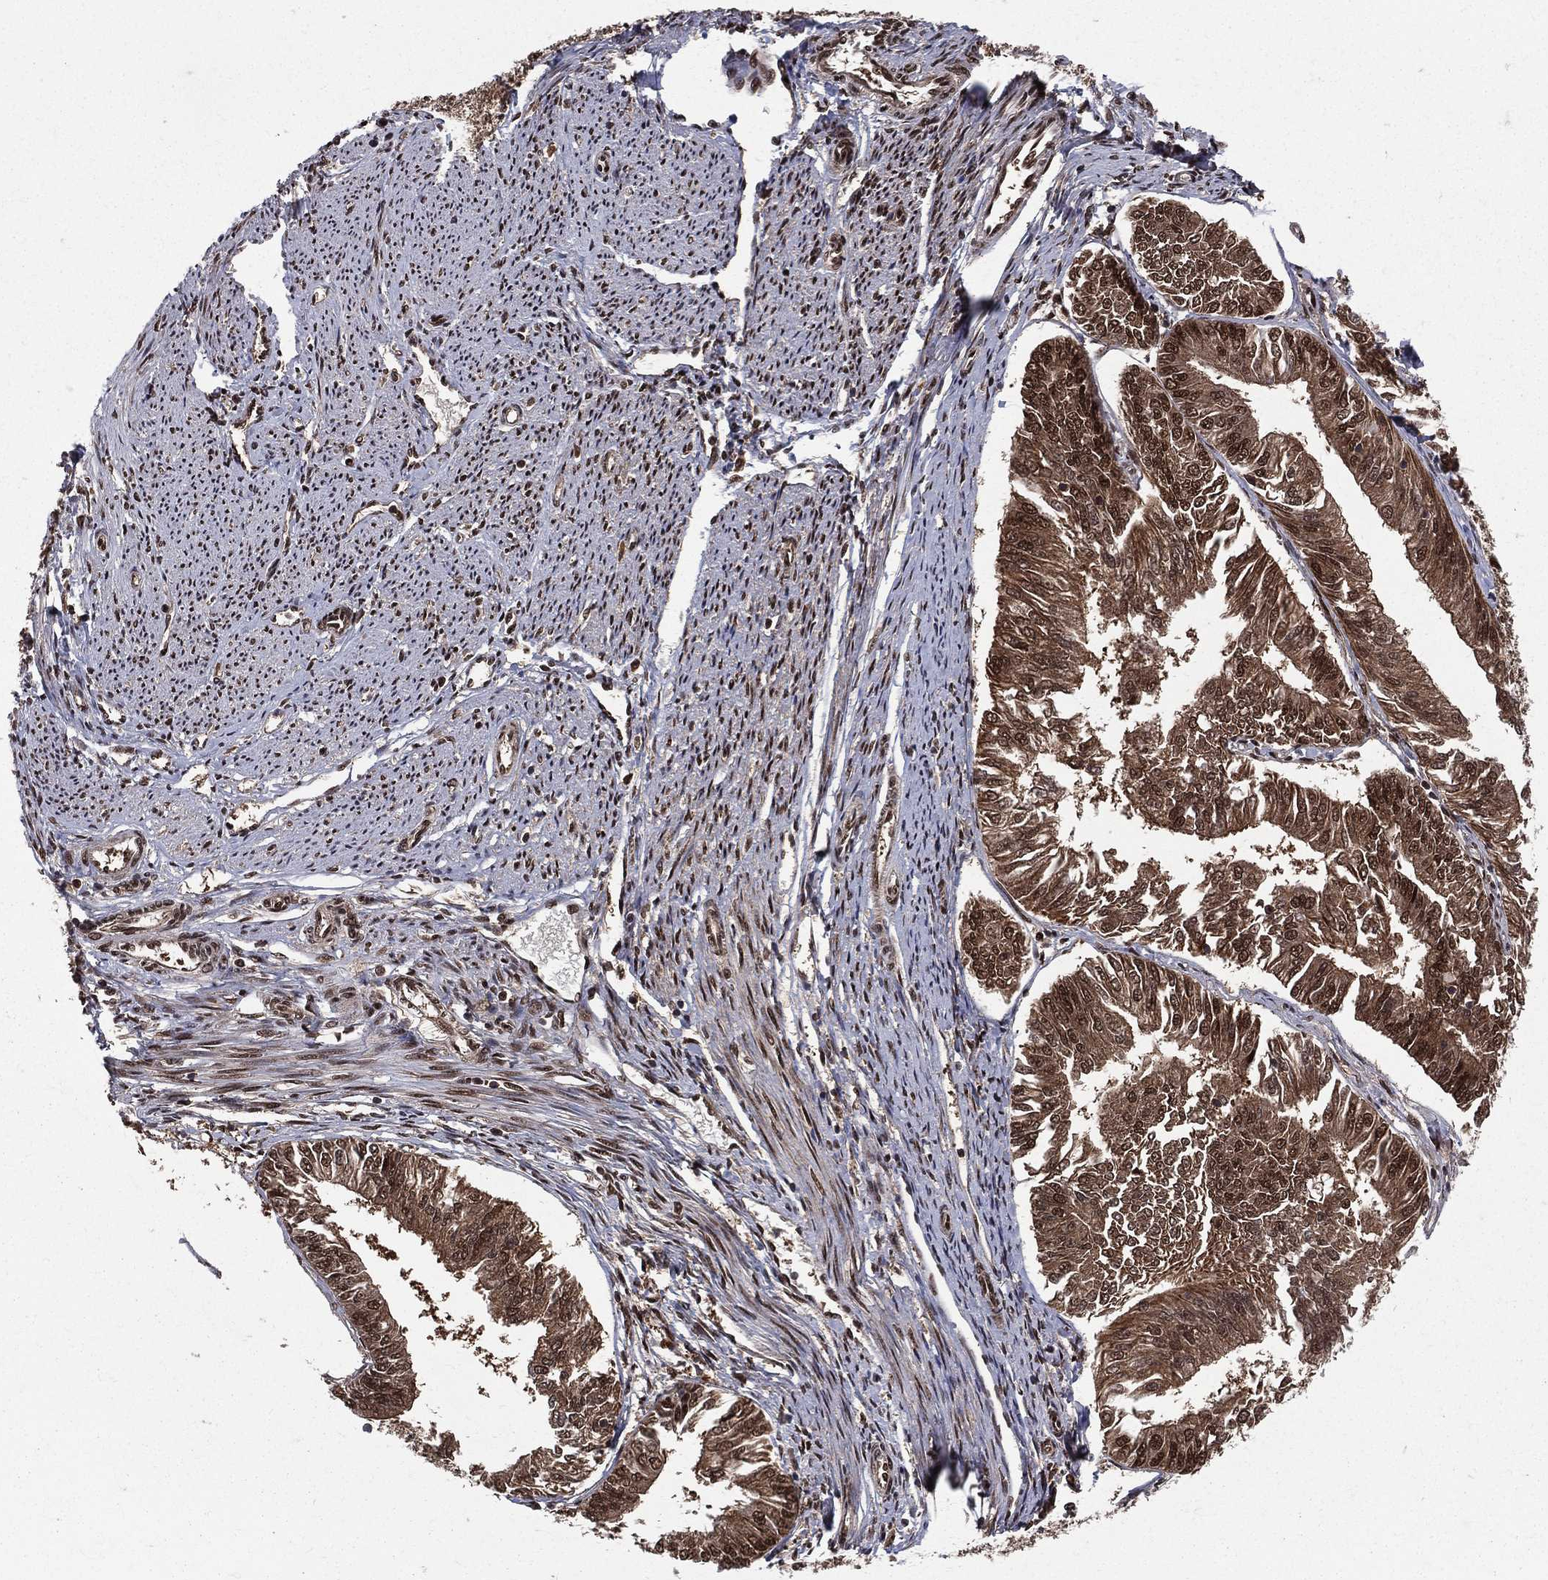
{"staining": {"intensity": "moderate", "quantity": ">75%", "location": "cytoplasmic/membranous,nuclear"}, "tissue": "endometrial cancer", "cell_type": "Tumor cells", "image_type": "cancer", "snomed": [{"axis": "morphology", "description": "Adenocarcinoma, NOS"}, {"axis": "topography", "description": "Endometrium"}], "caption": "Protein expression analysis of adenocarcinoma (endometrial) displays moderate cytoplasmic/membranous and nuclear positivity in approximately >75% of tumor cells.", "gene": "COPS4", "patient": {"sex": "female", "age": 58}}